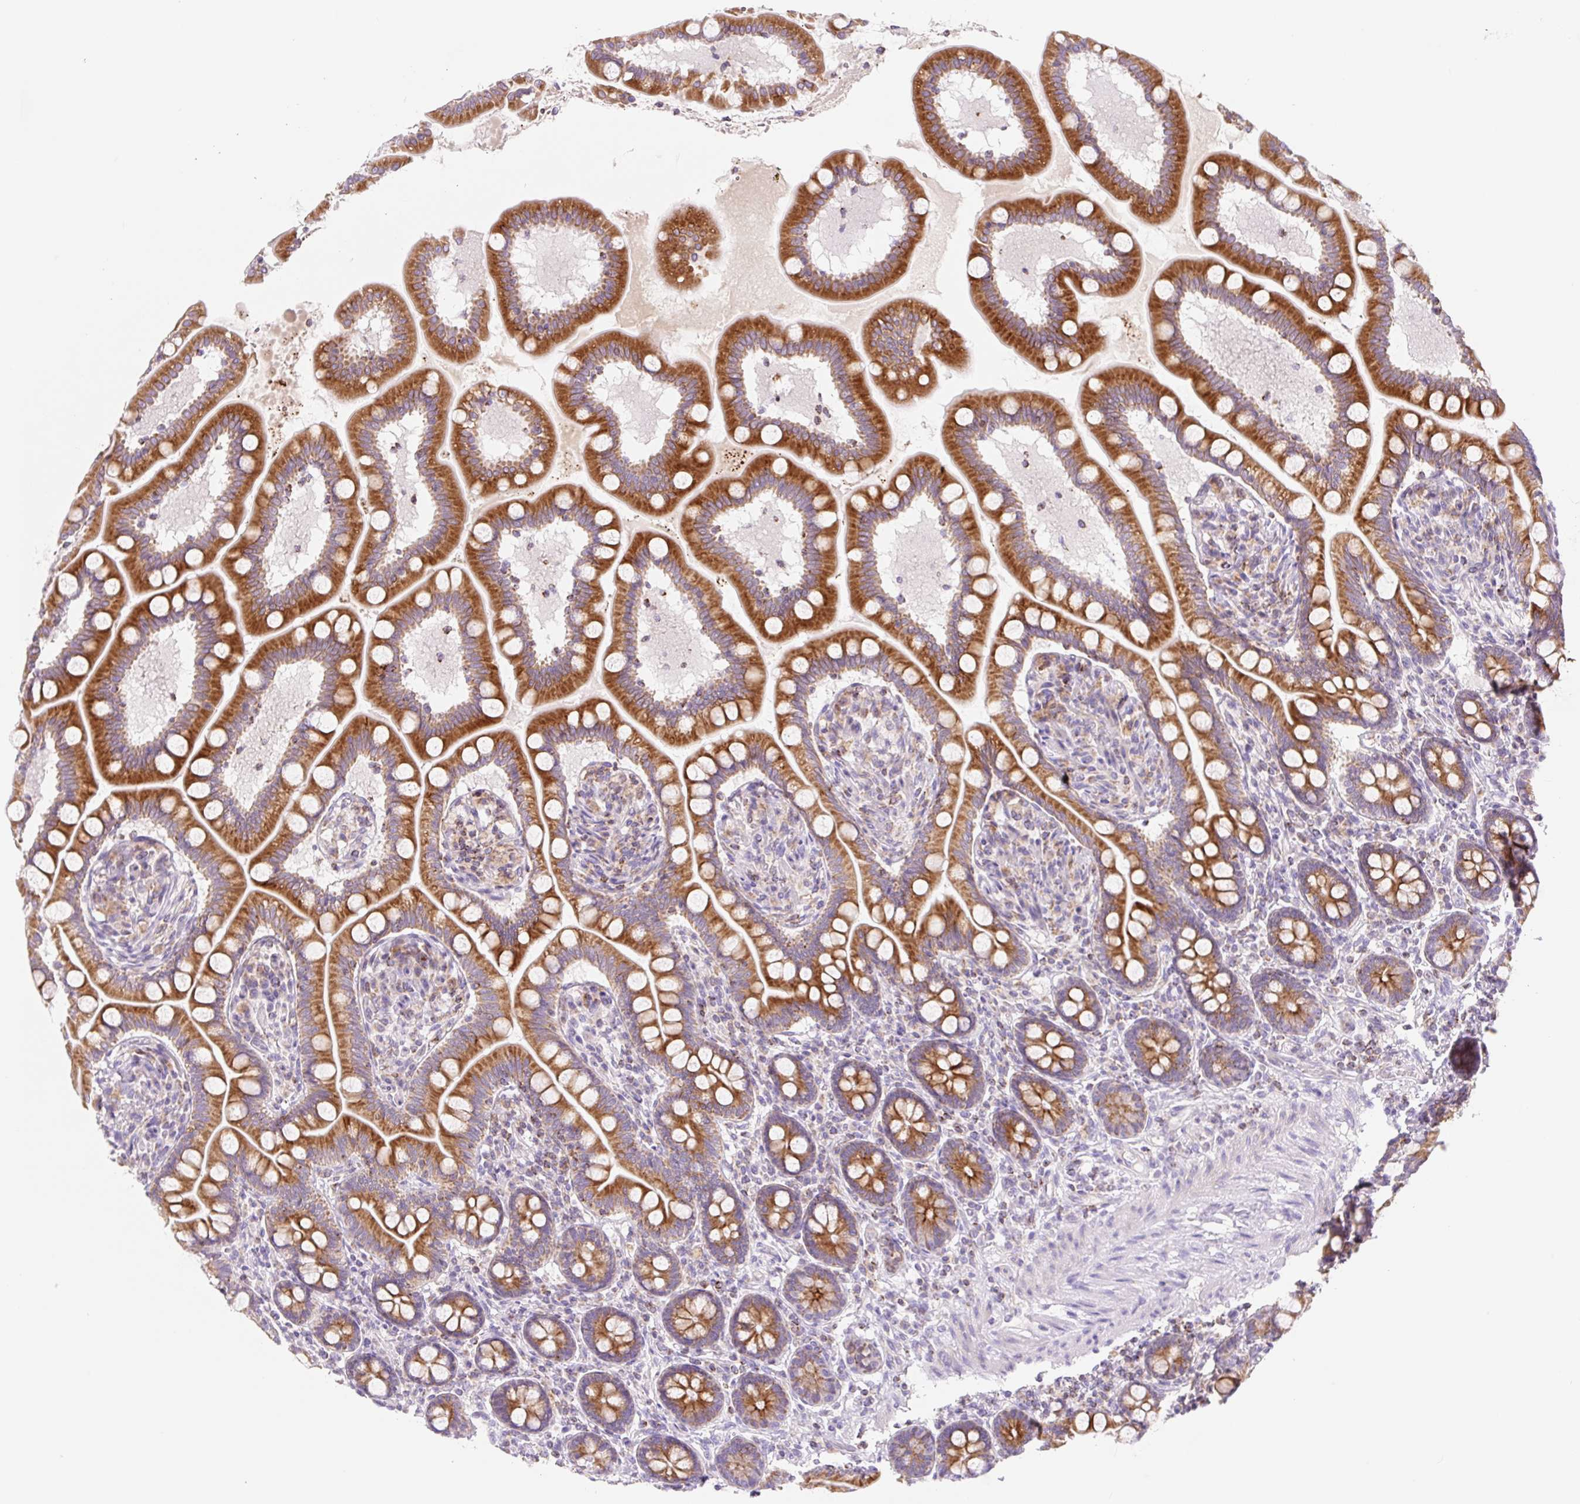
{"staining": {"intensity": "strong", "quantity": ">75%", "location": "cytoplasmic/membranous"}, "tissue": "small intestine", "cell_type": "Glandular cells", "image_type": "normal", "snomed": [{"axis": "morphology", "description": "Normal tissue, NOS"}, {"axis": "topography", "description": "Small intestine"}], "caption": "The image displays immunohistochemical staining of benign small intestine. There is strong cytoplasmic/membranous staining is present in approximately >75% of glandular cells. The staining is performed using DAB brown chromogen to label protein expression. The nuclei are counter-stained blue using hematoxylin.", "gene": "FOCAD", "patient": {"sex": "female", "age": 64}}